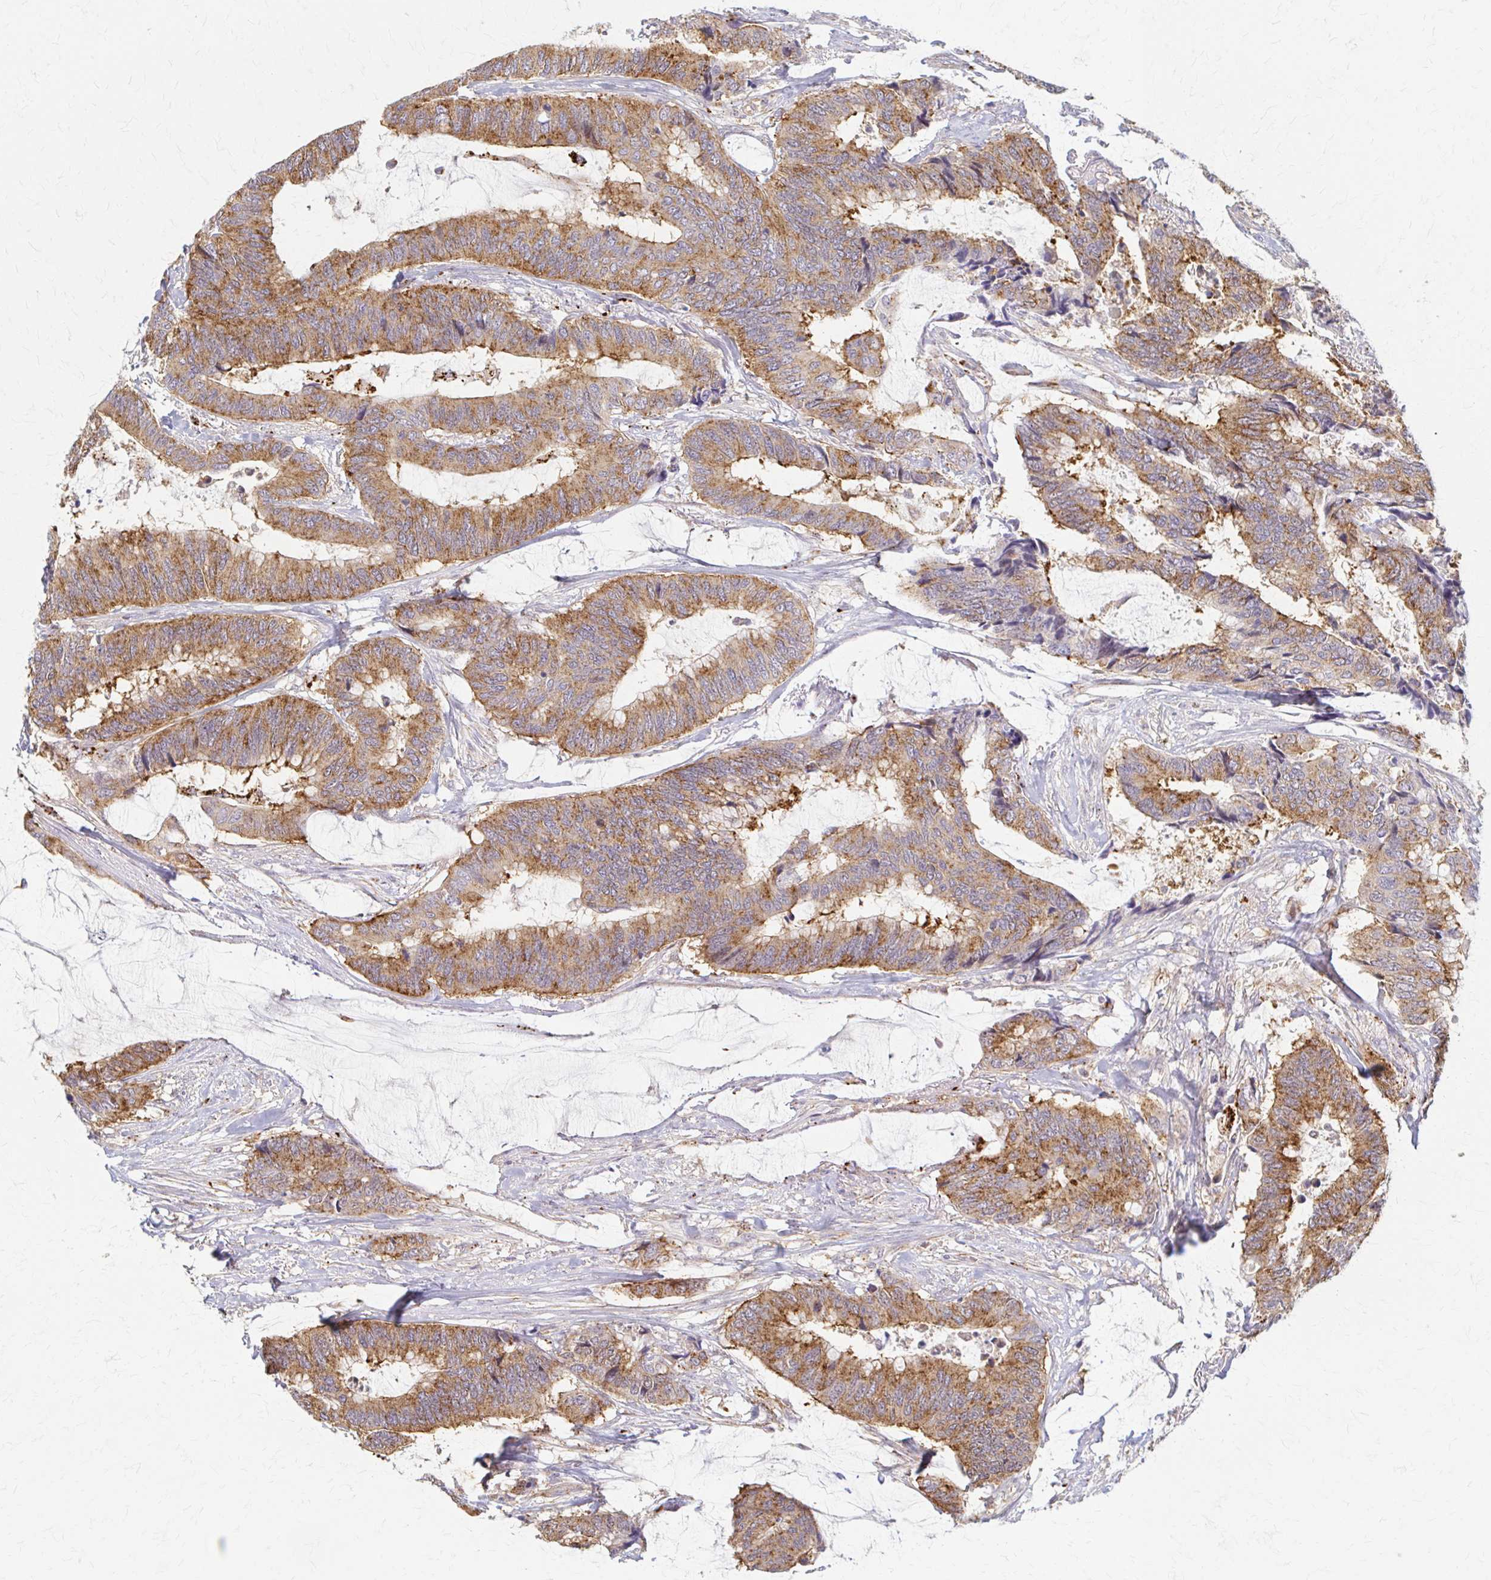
{"staining": {"intensity": "moderate", "quantity": ">75%", "location": "cytoplasmic/membranous"}, "tissue": "colorectal cancer", "cell_type": "Tumor cells", "image_type": "cancer", "snomed": [{"axis": "morphology", "description": "Adenocarcinoma, NOS"}, {"axis": "topography", "description": "Rectum"}], "caption": "Immunohistochemistry (IHC) of human adenocarcinoma (colorectal) demonstrates medium levels of moderate cytoplasmic/membranous positivity in about >75% of tumor cells.", "gene": "ARHGAP35", "patient": {"sex": "female", "age": 59}}